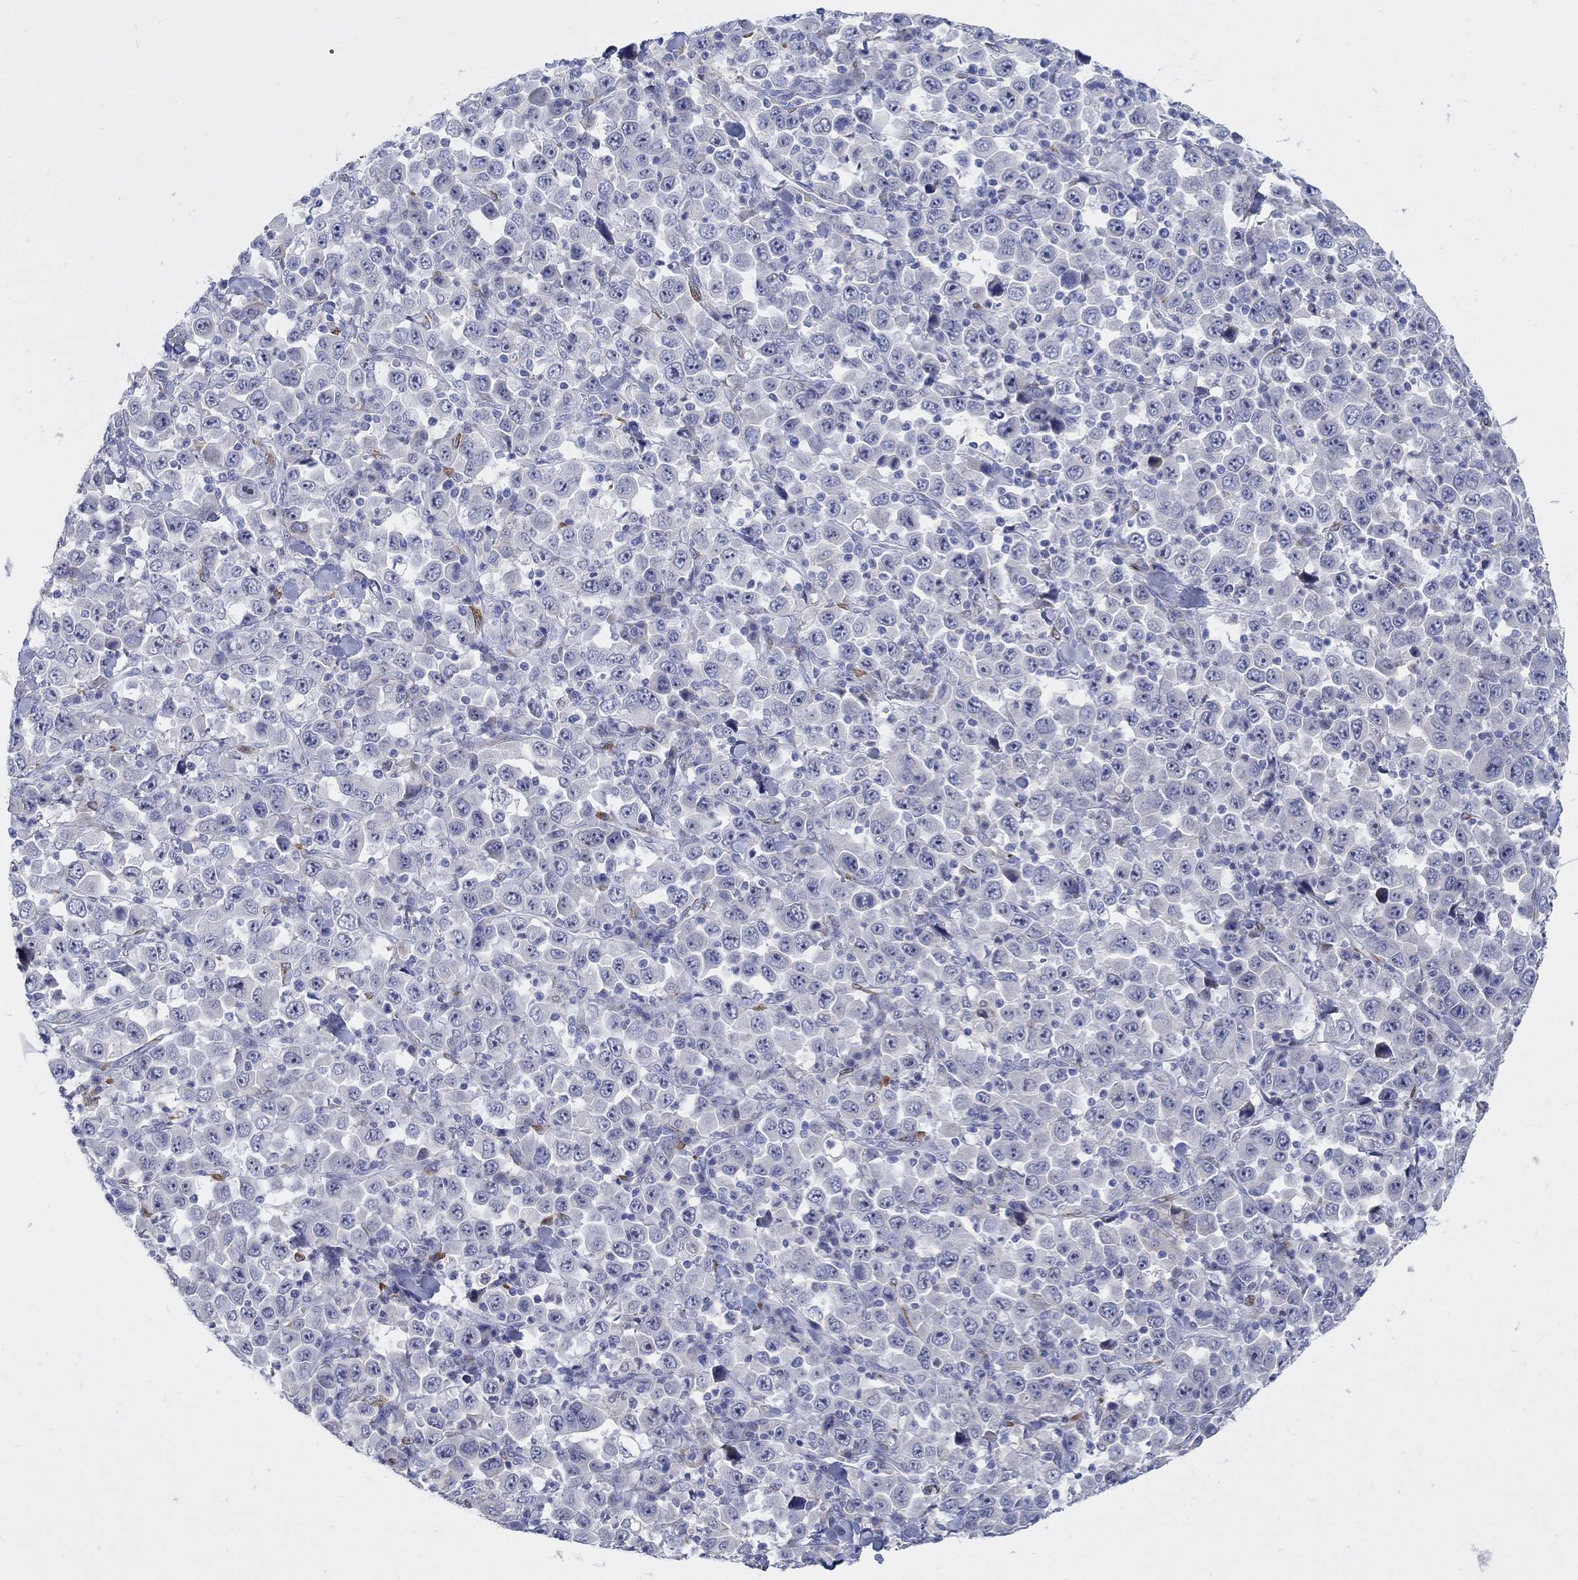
{"staining": {"intensity": "negative", "quantity": "none", "location": "none"}, "tissue": "stomach cancer", "cell_type": "Tumor cells", "image_type": "cancer", "snomed": [{"axis": "morphology", "description": "Normal tissue, NOS"}, {"axis": "morphology", "description": "Adenocarcinoma, NOS"}, {"axis": "topography", "description": "Stomach, upper"}, {"axis": "topography", "description": "Stomach"}], "caption": "This is an immunohistochemistry histopathology image of human adenocarcinoma (stomach). There is no positivity in tumor cells.", "gene": "REEP2", "patient": {"sex": "male", "age": 59}}